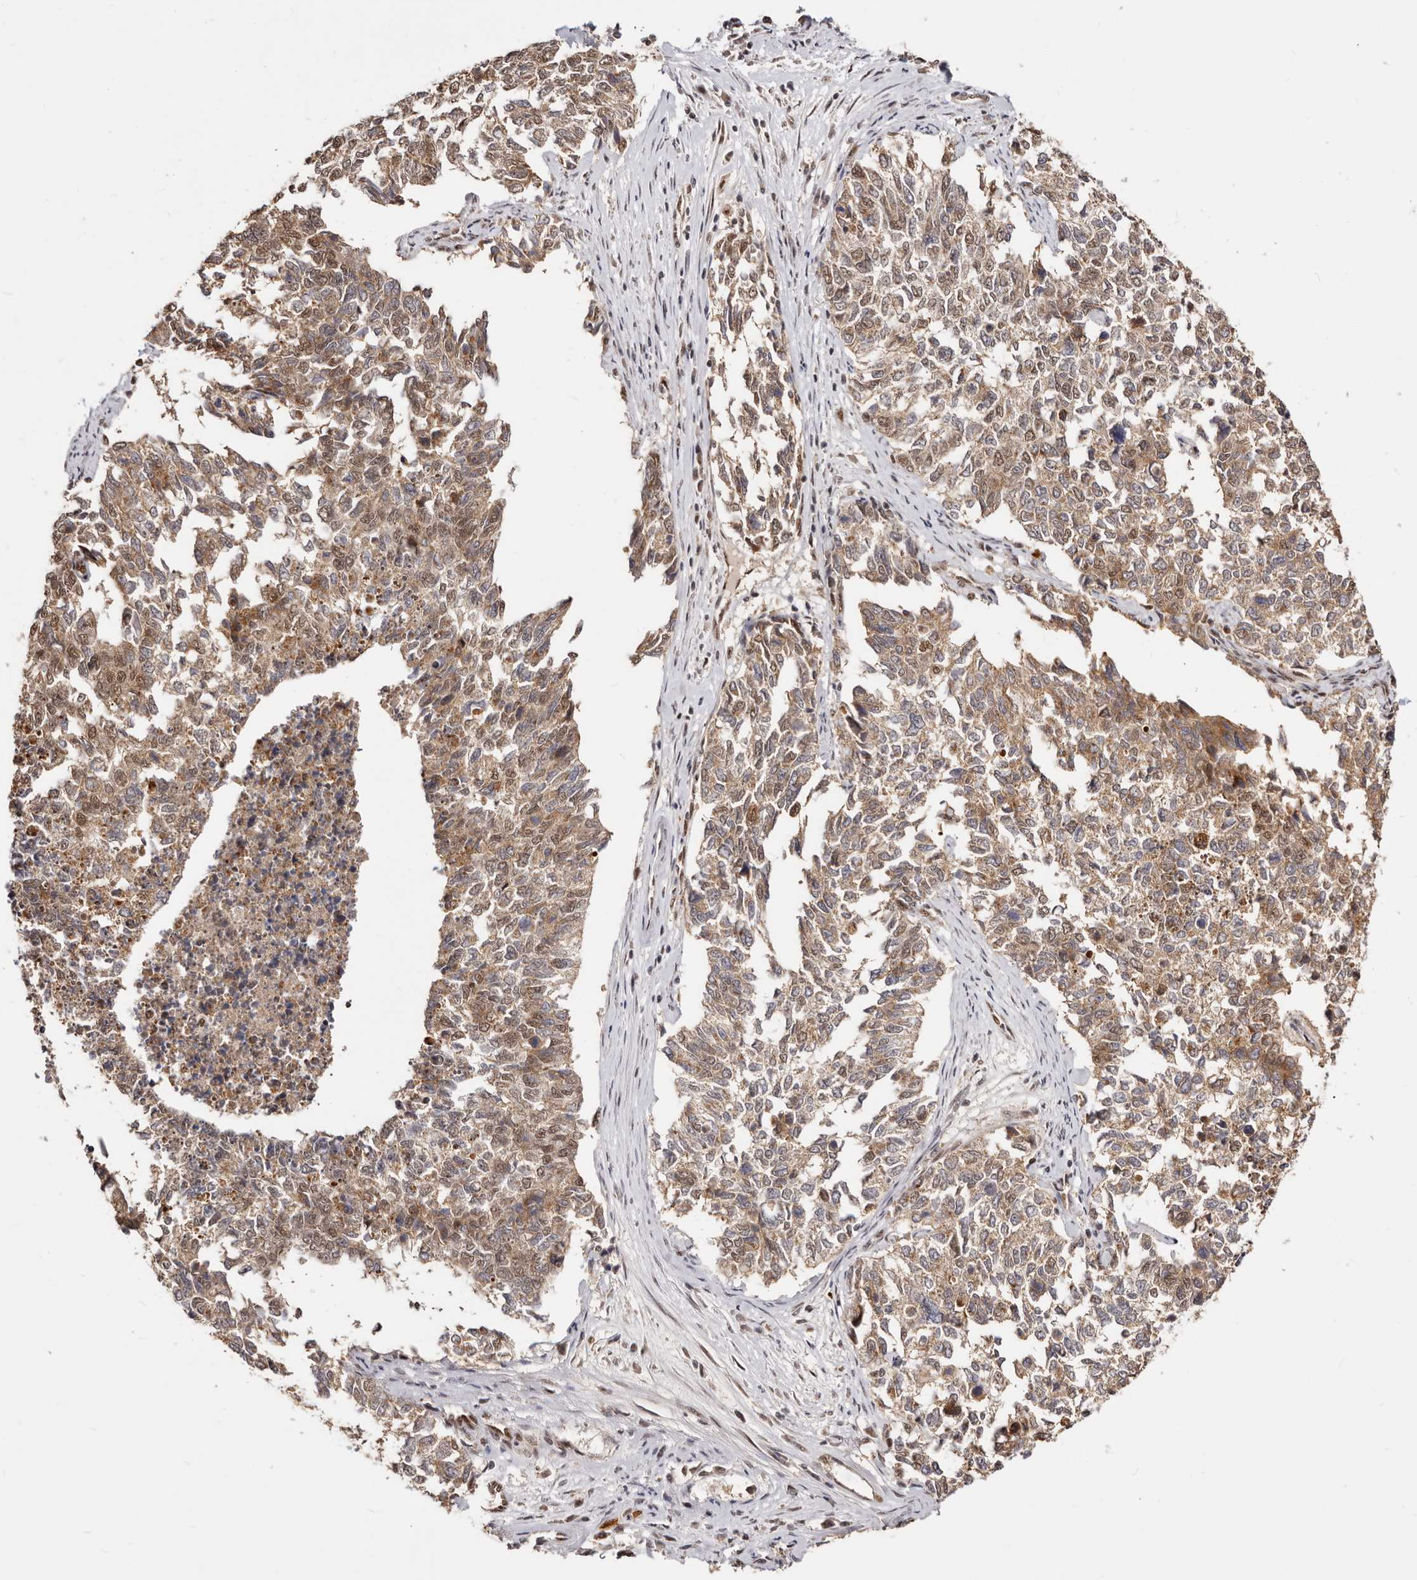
{"staining": {"intensity": "moderate", "quantity": ">75%", "location": "cytoplasmic/membranous,nuclear"}, "tissue": "cervical cancer", "cell_type": "Tumor cells", "image_type": "cancer", "snomed": [{"axis": "morphology", "description": "Squamous cell carcinoma, NOS"}, {"axis": "topography", "description": "Cervix"}], "caption": "Squamous cell carcinoma (cervical) was stained to show a protein in brown. There is medium levels of moderate cytoplasmic/membranous and nuclear positivity in approximately >75% of tumor cells. The staining is performed using DAB (3,3'-diaminobenzidine) brown chromogen to label protein expression. The nuclei are counter-stained blue using hematoxylin.", "gene": "SEC14L1", "patient": {"sex": "female", "age": 63}}